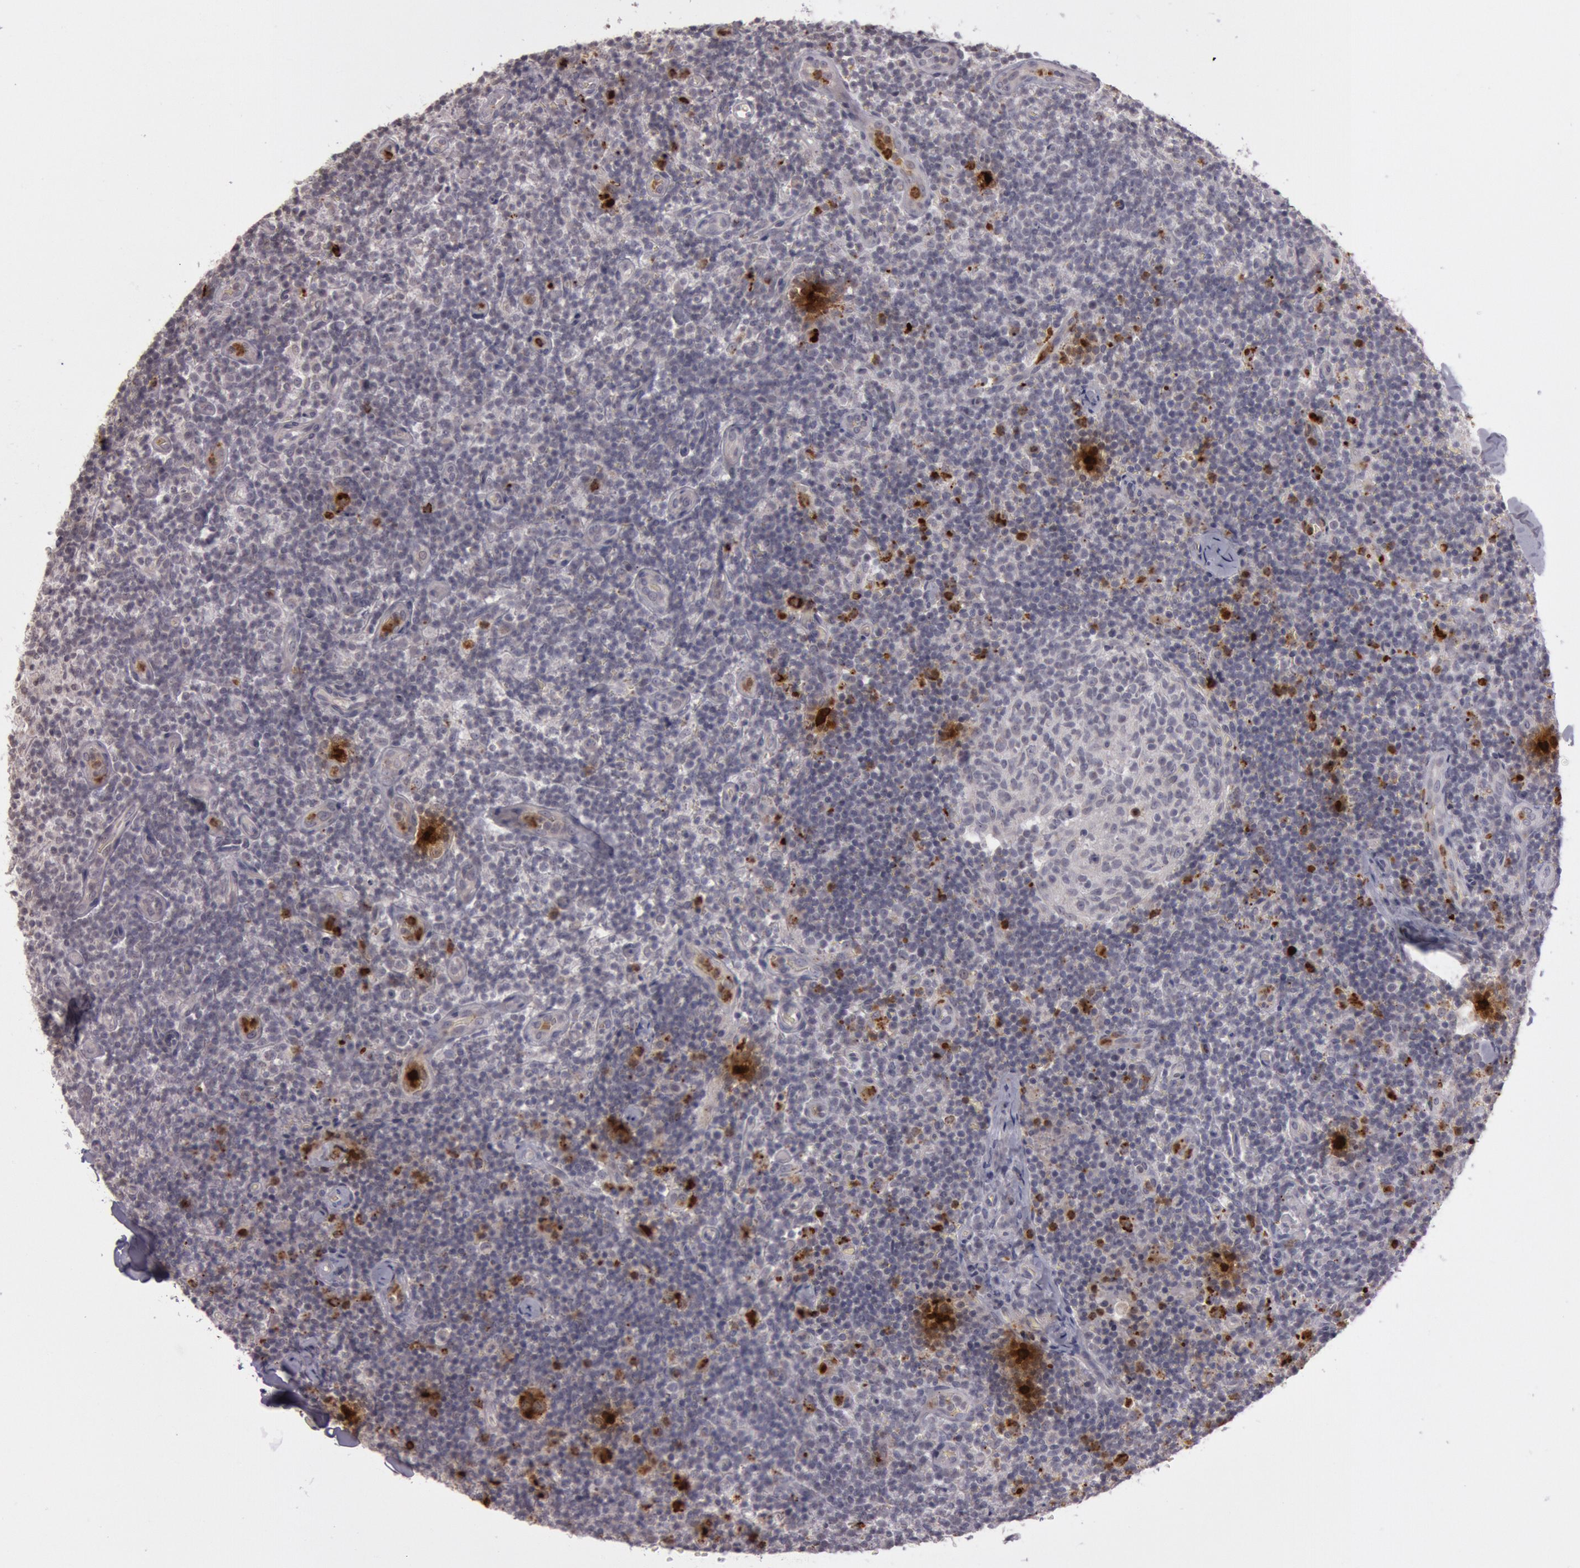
{"staining": {"intensity": "negative", "quantity": "none", "location": "none"}, "tissue": "lymph node", "cell_type": "Germinal center cells", "image_type": "normal", "snomed": [{"axis": "morphology", "description": "Normal tissue, NOS"}, {"axis": "morphology", "description": "Inflammation, NOS"}, {"axis": "topography", "description": "Lymph node"}], "caption": "Immunohistochemistry (IHC) image of unremarkable human lymph node stained for a protein (brown), which reveals no staining in germinal center cells.", "gene": "KDM6A", "patient": {"sex": "male", "age": 46}}